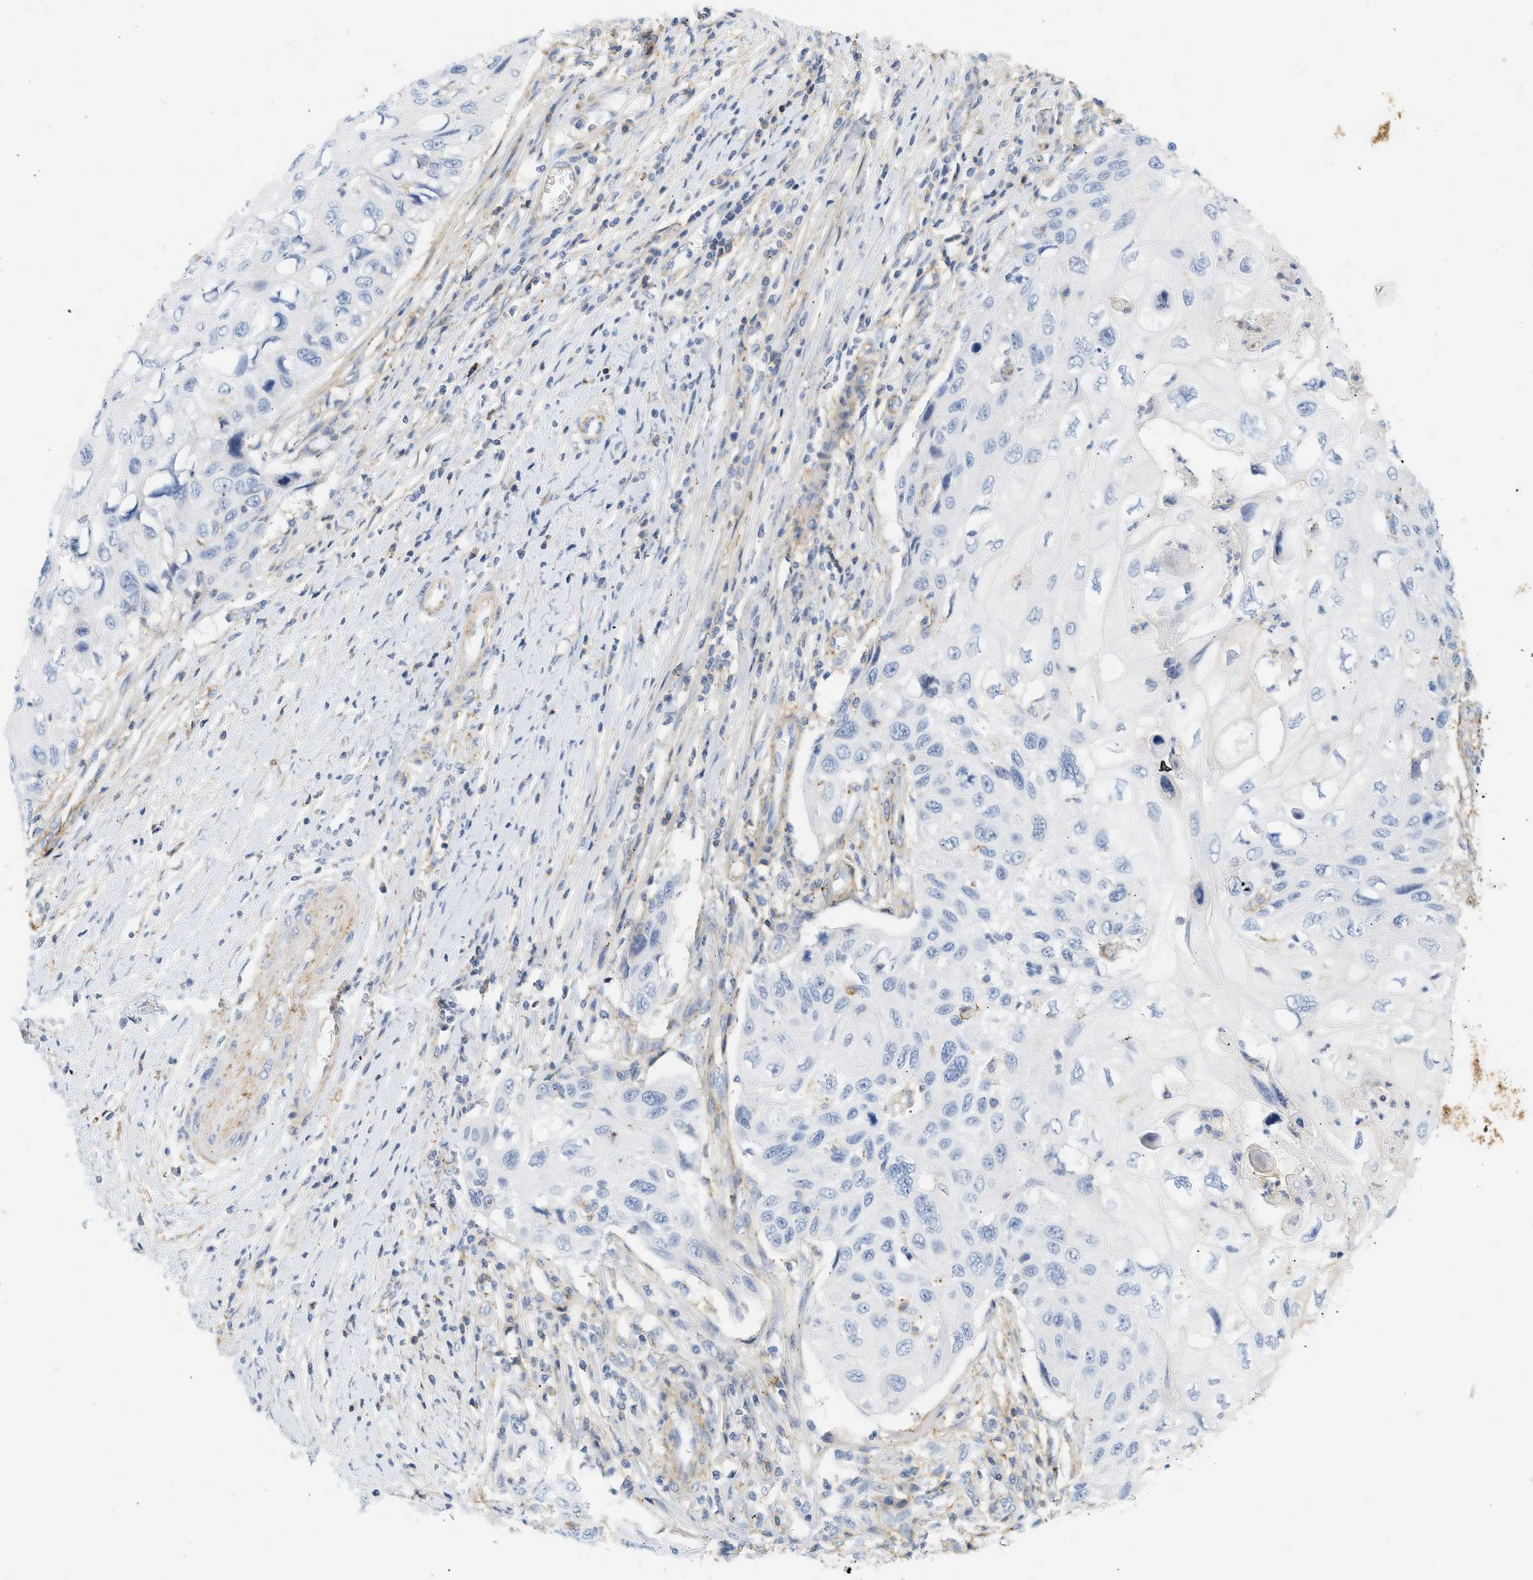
{"staining": {"intensity": "negative", "quantity": "none", "location": "none"}, "tissue": "cervical cancer", "cell_type": "Tumor cells", "image_type": "cancer", "snomed": [{"axis": "morphology", "description": "Squamous cell carcinoma, NOS"}, {"axis": "topography", "description": "Cervix"}], "caption": "Immunohistochemistry of human cervical cancer reveals no expression in tumor cells.", "gene": "BVES", "patient": {"sex": "female", "age": 70}}